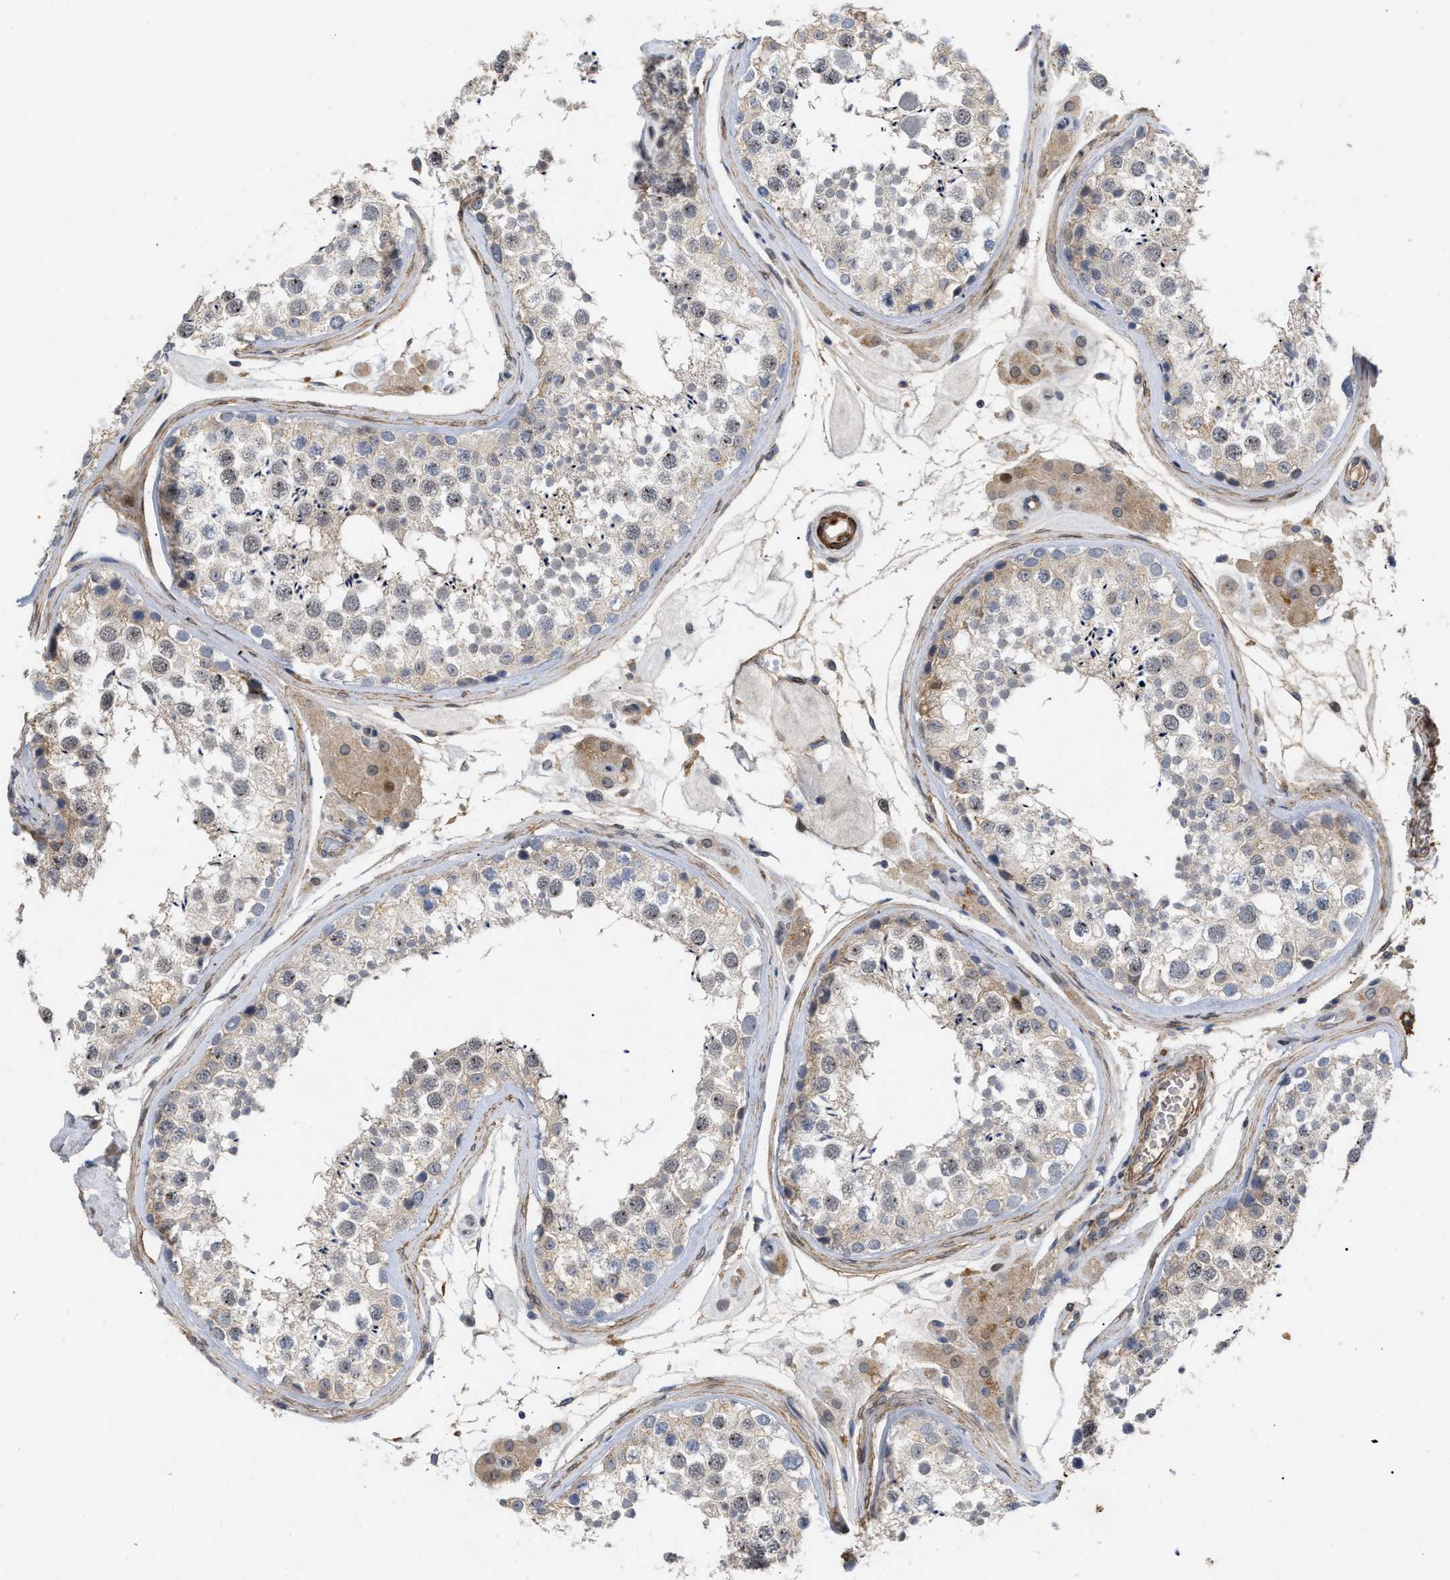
{"staining": {"intensity": "weak", "quantity": "<25%", "location": "cytoplasmic/membranous"}, "tissue": "testis", "cell_type": "Cells in seminiferous ducts", "image_type": "normal", "snomed": [{"axis": "morphology", "description": "Normal tissue, NOS"}, {"axis": "topography", "description": "Testis"}], "caption": "The micrograph exhibits no significant staining in cells in seminiferous ducts of testis.", "gene": "ST6GALNAC6", "patient": {"sex": "male", "age": 46}}